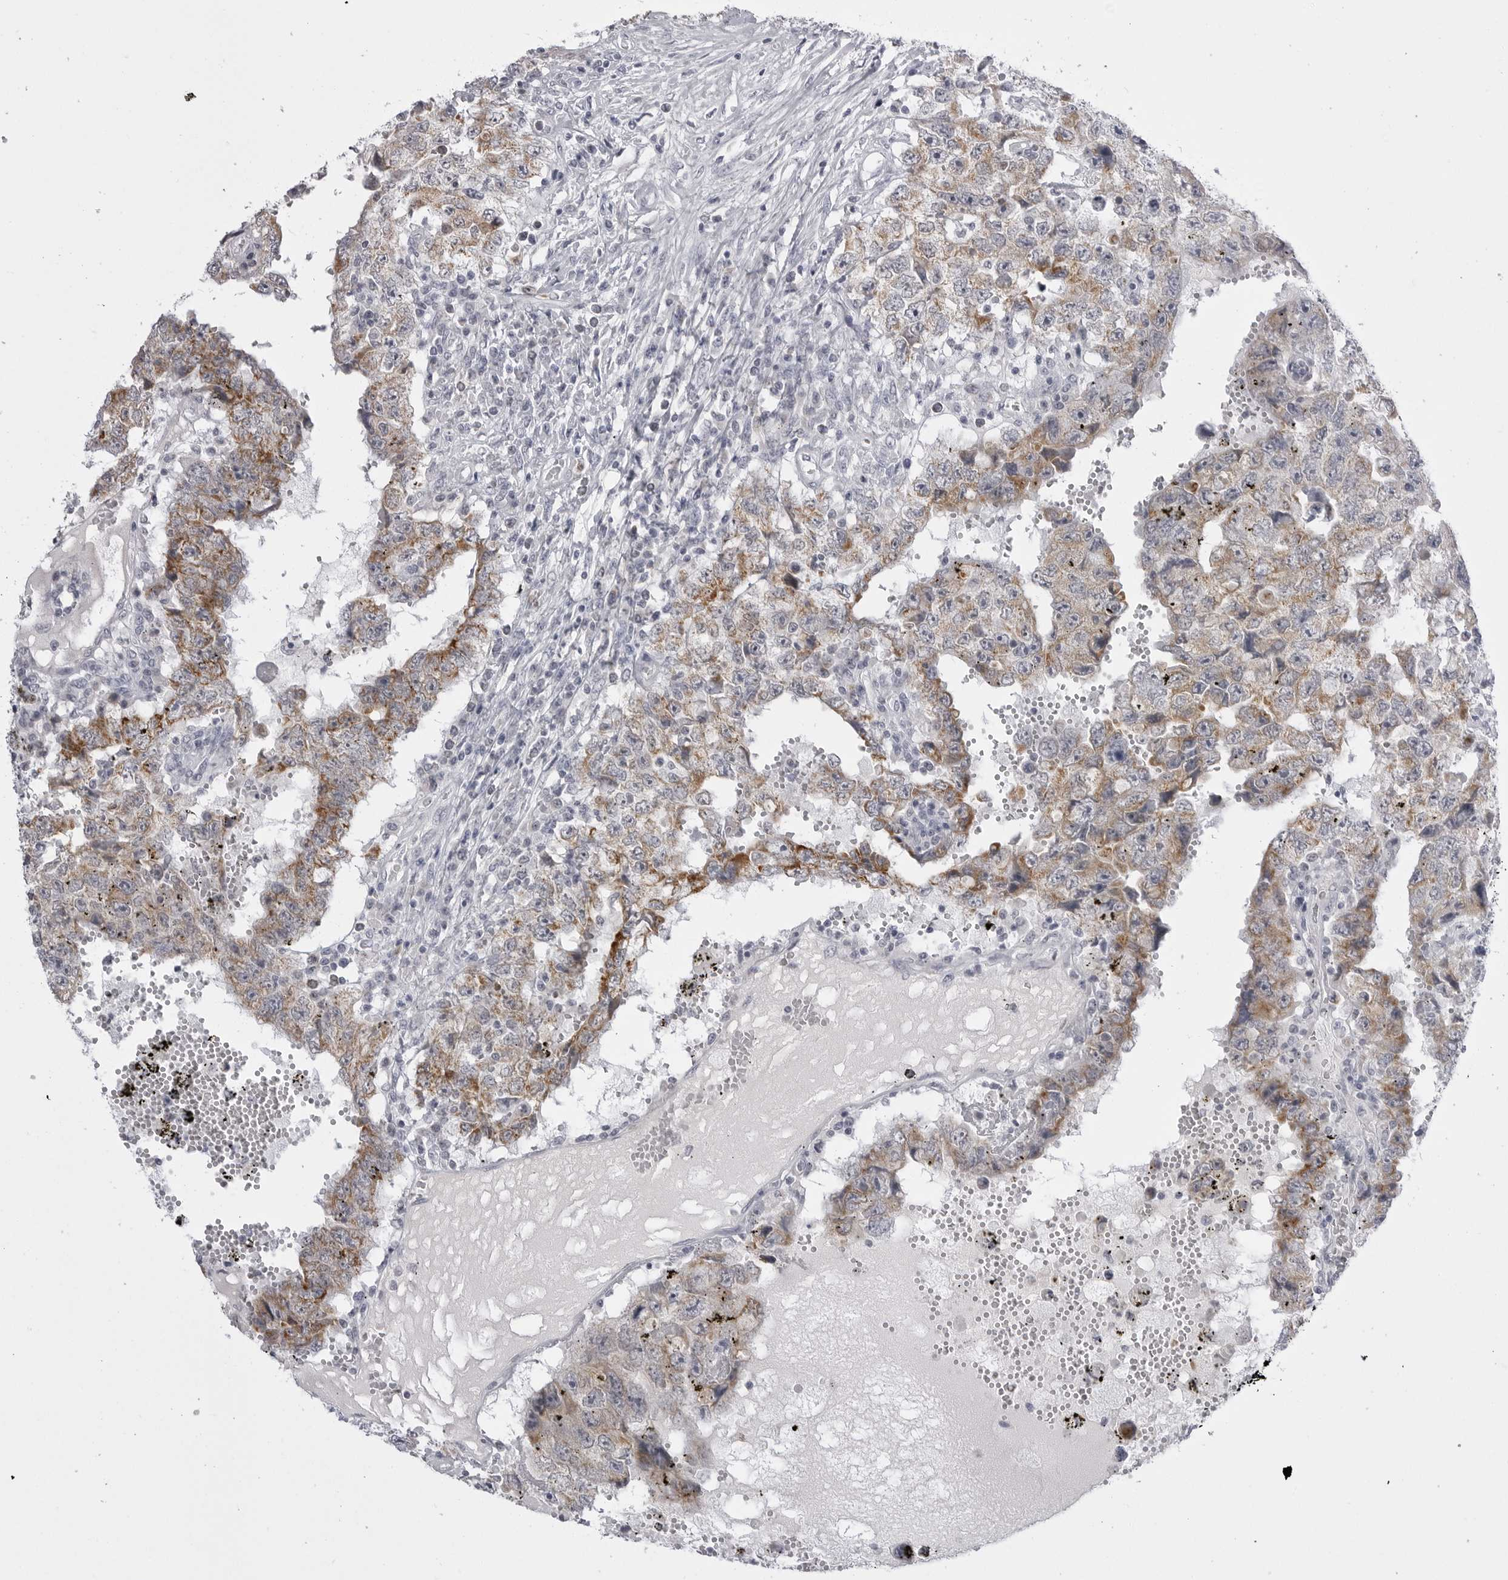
{"staining": {"intensity": "moderate", "quantity": ">75%", "location": "cytoplasmic/membranous"}, "tissue": "testis cancer", "cell_type": "Tumor cells", "image_type": "cancer", "snomed": [{"axis": "morphology", "description": "Carcinoma, Embryonal, NOS"}, {"axis": "topography", "description": "Testis"}], "caption": "Testis cancer (embryonal carcinoma) tissue reveals moderate cytoplasmic/membranous staining in approximately >75% of tumor cells, visualized by immunohistochemistry.", "gene": "TUFM", "patient": {"sex": "male", "age": 26}}